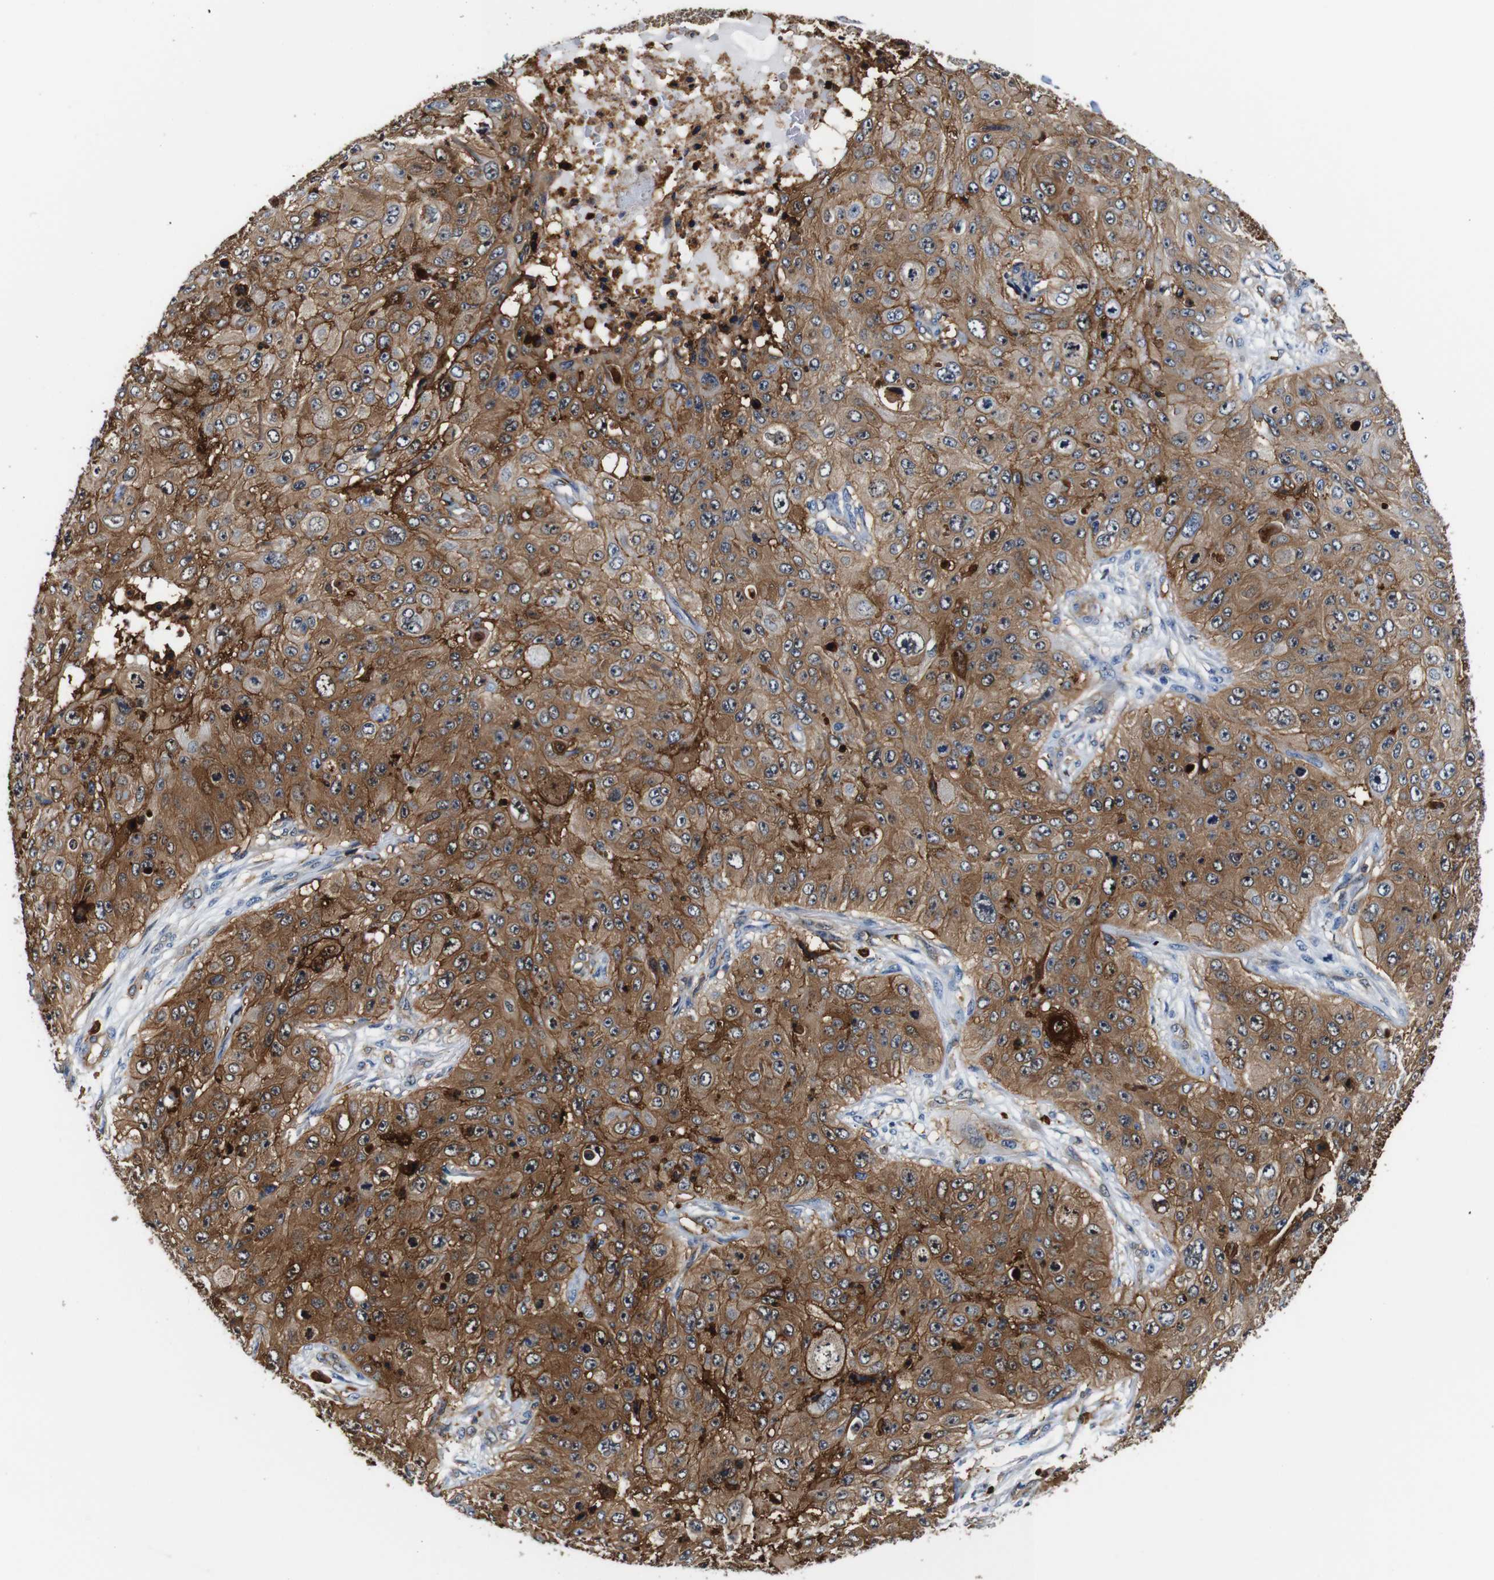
{"staining": {"intensity": "moderate", "quantity": ">75%", "location": "cytoplasmic/membranous"}, "tissue": "skin cancer", "cell_type": "Tumor cells", "image_type": "cancer", "snomed": [{"axis": "morphology", "description": "Squamous cell carcinoma, NOS"}, {"axis": "topography", "description": "Skin"}], "caption": "Skin cancer tissue exhibits moderate cytoplasmic/membranous expression in approximately >75% of tumor cells, visualized by immunohistochemistry.", "gene": "ANXA1", "patient": {"sex": "female", "age": 80}}